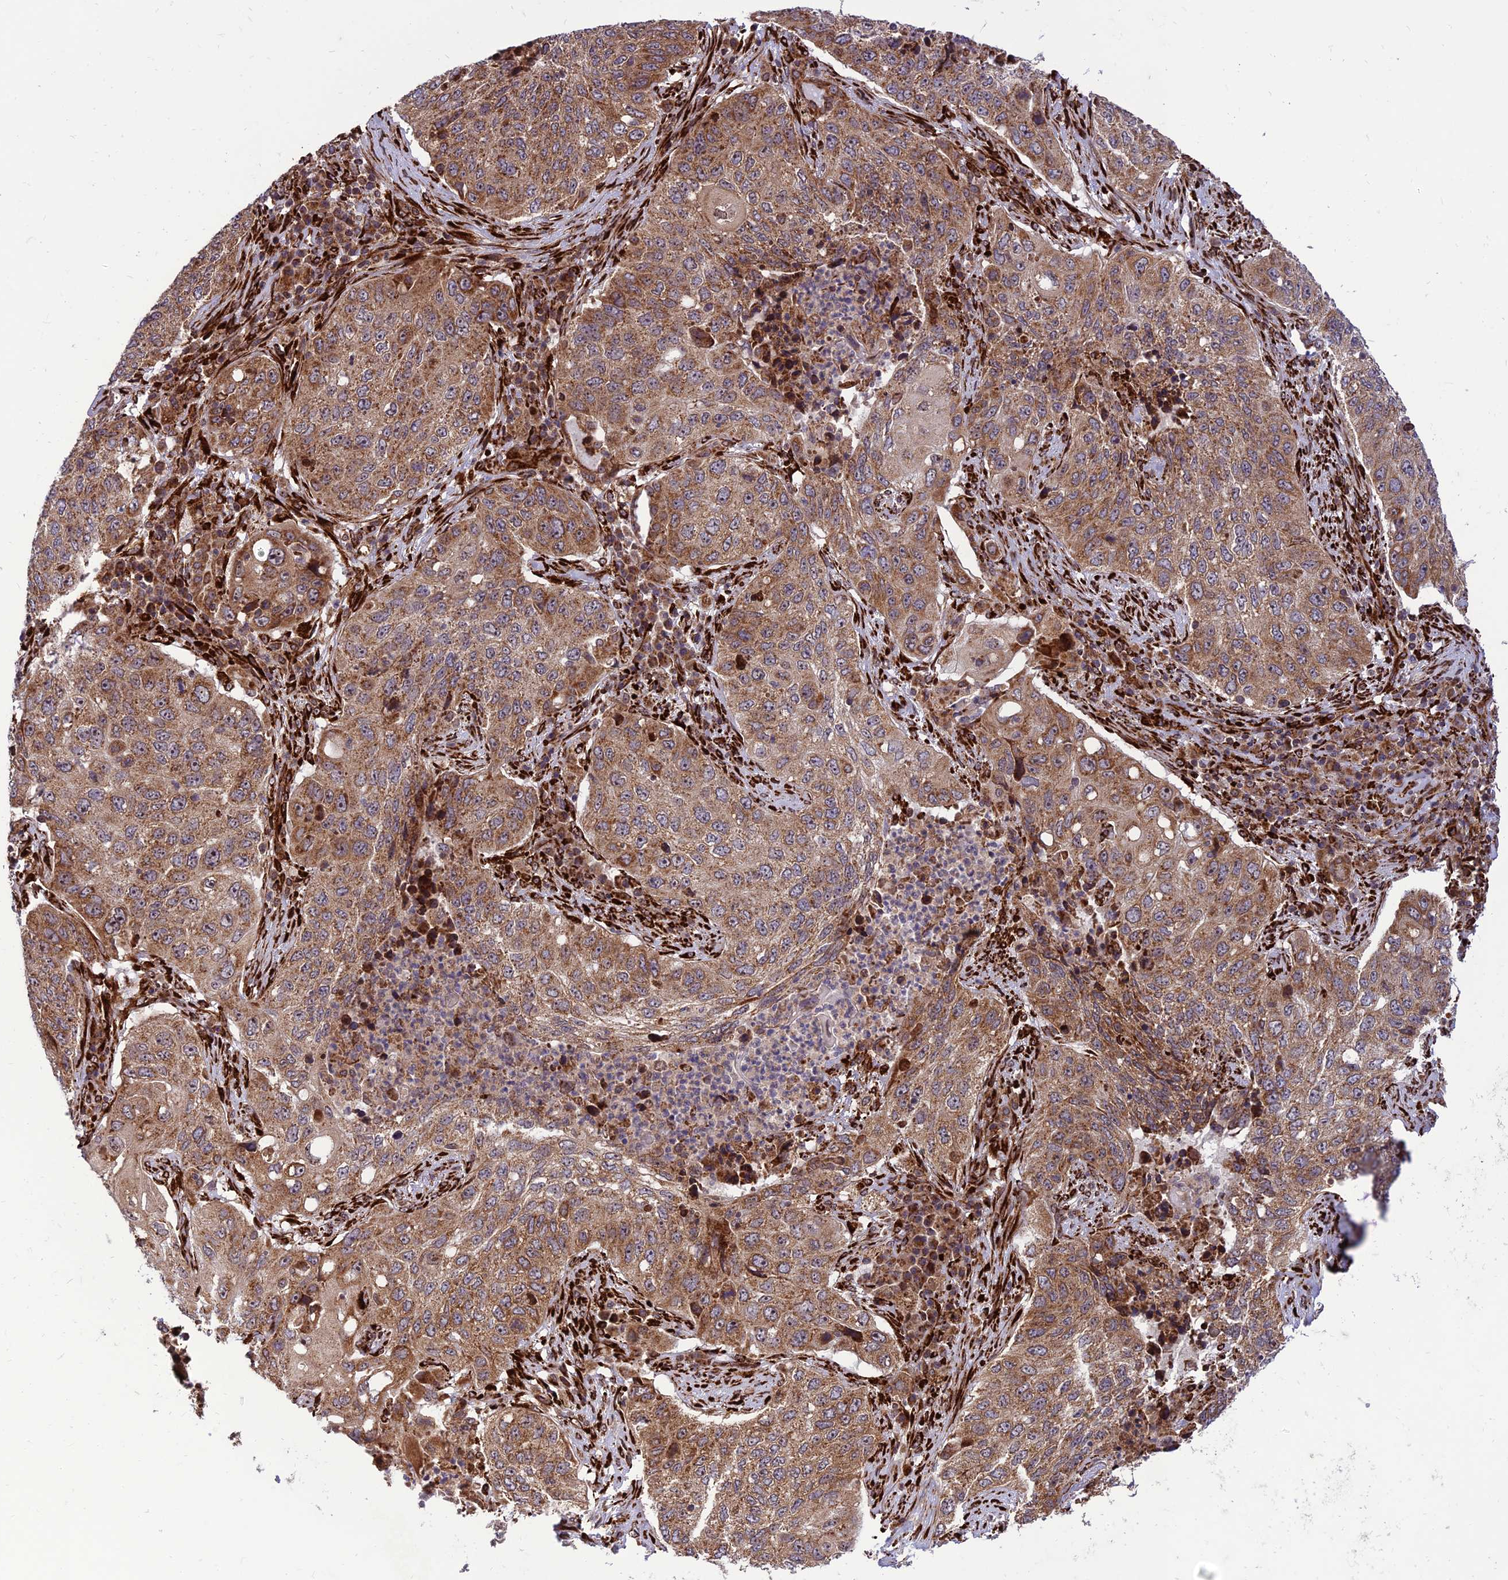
{"staining": {"intensity": "moderate", "quantity": ">75%", "location": "cytoplasmic/membranous"}, "tissue": "lung cancer", "cell_type": "Tumor cells", "image_type": "cancer", "snomed": [{"axis": "morphology", "description": "Squamous cell carcinoma, NOS"}, {"axis": "topography", "description": "Lung"}], "caption": "This histopathology image reveals immunohistochemistry (IHC) staining of lung cancer, with medium moderate cytoplasmic/membranous staining in approximately >75% of tumor cells.", "gene": "CRTAP", "patient": {"sex": "female", "age": 63}}